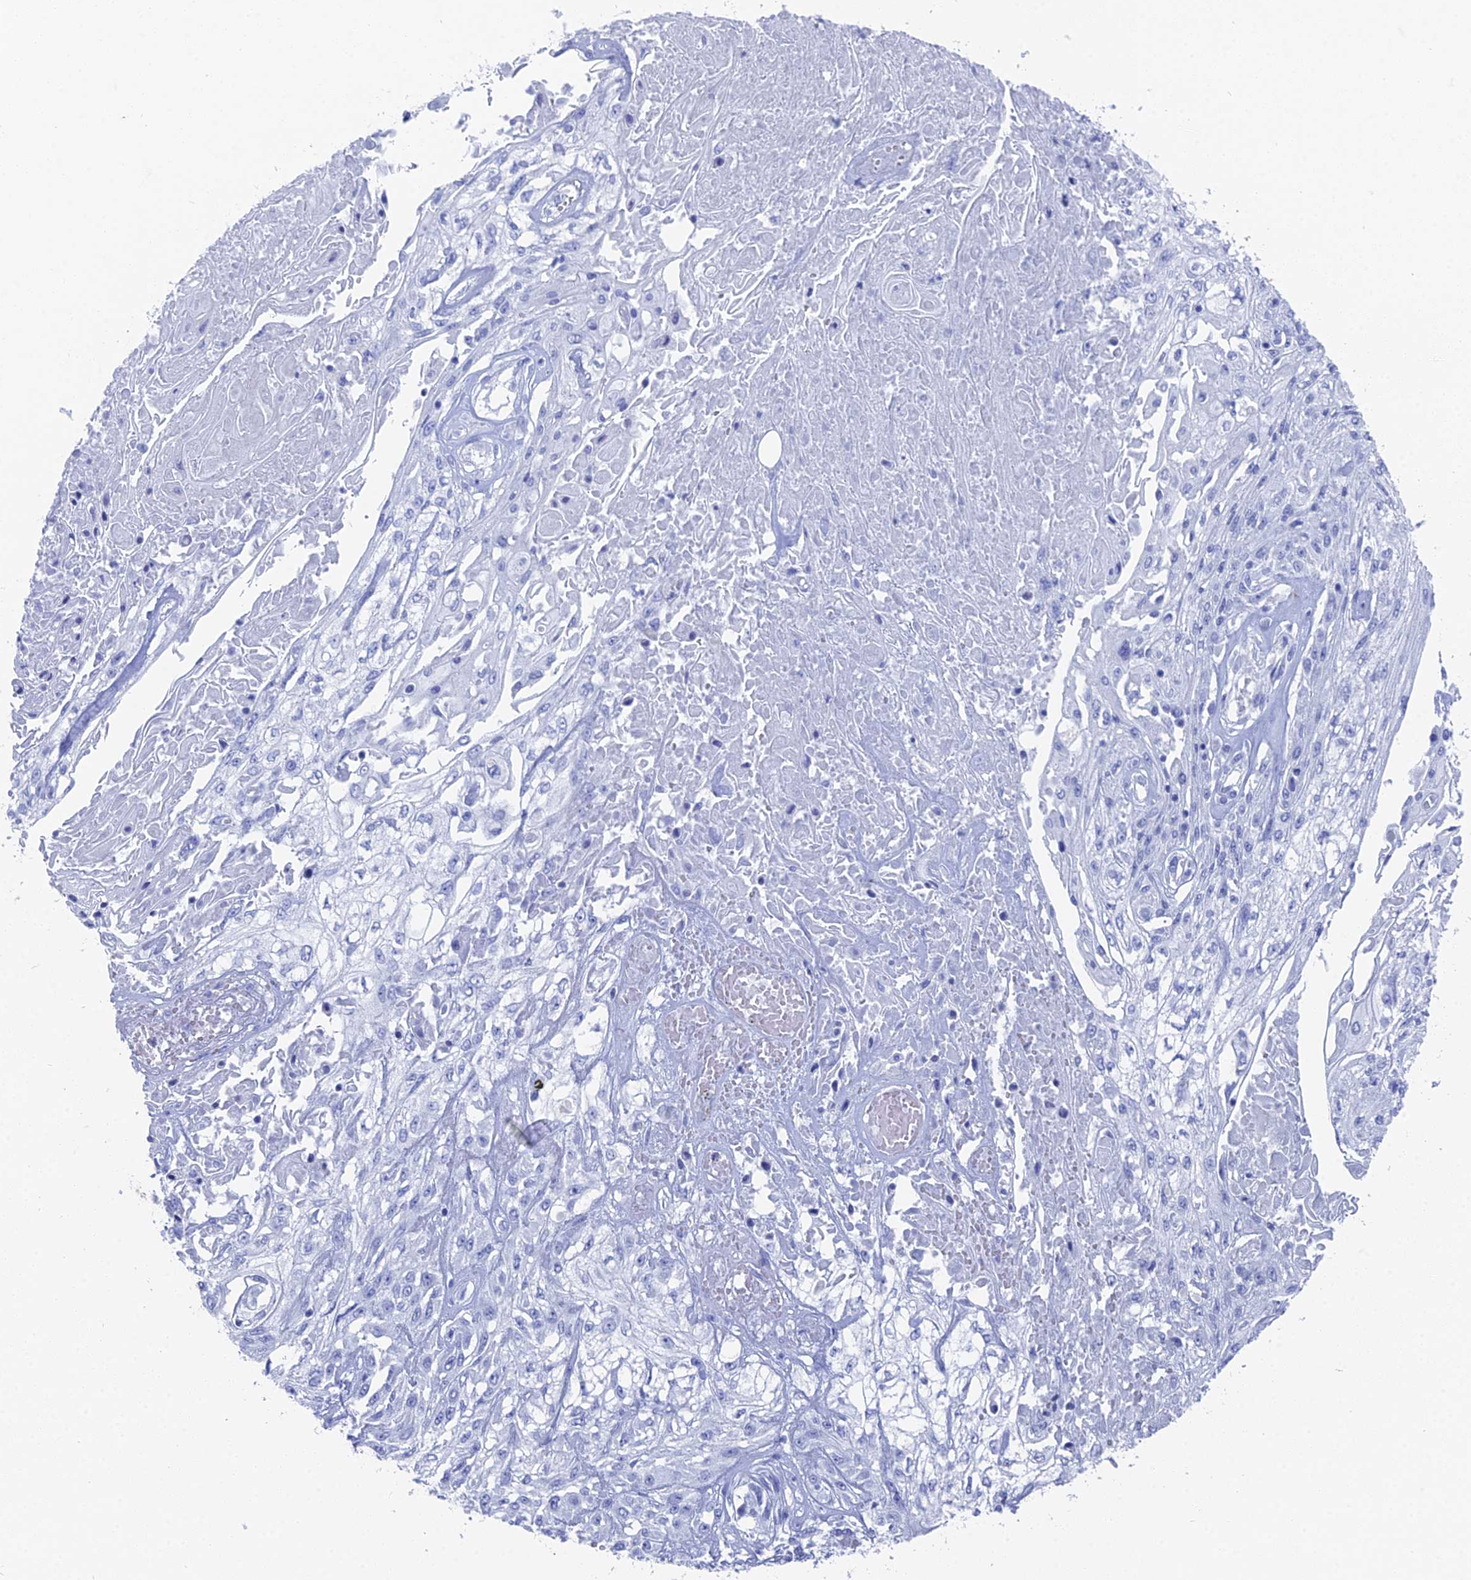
{"staining": {"intensity": "negative", "quantity": "none", "location": "none"}, "tissue": "skin cancer", "cell_type": "Tumor cells", "image_type": "cancer", "snomed": [{"axis": "morphology", "description": "Squamous cell carcinoma, NOS"}, {"axis": "morphology", "description": "Squamous cell carcinoma, metastatic, NOS"}, {"axis": "topography", "description": "Skin"}, {"axis": "topography", "description": "Lymph node"}], "caption": "IHC micrograph of neoplastic tissue: human squamous cell carcinoma (skin) stained with DAB displays no significant protein expression in tumor cells.", "gene": "ENPP3", "patient": {"sex": "male", "age": 75}}